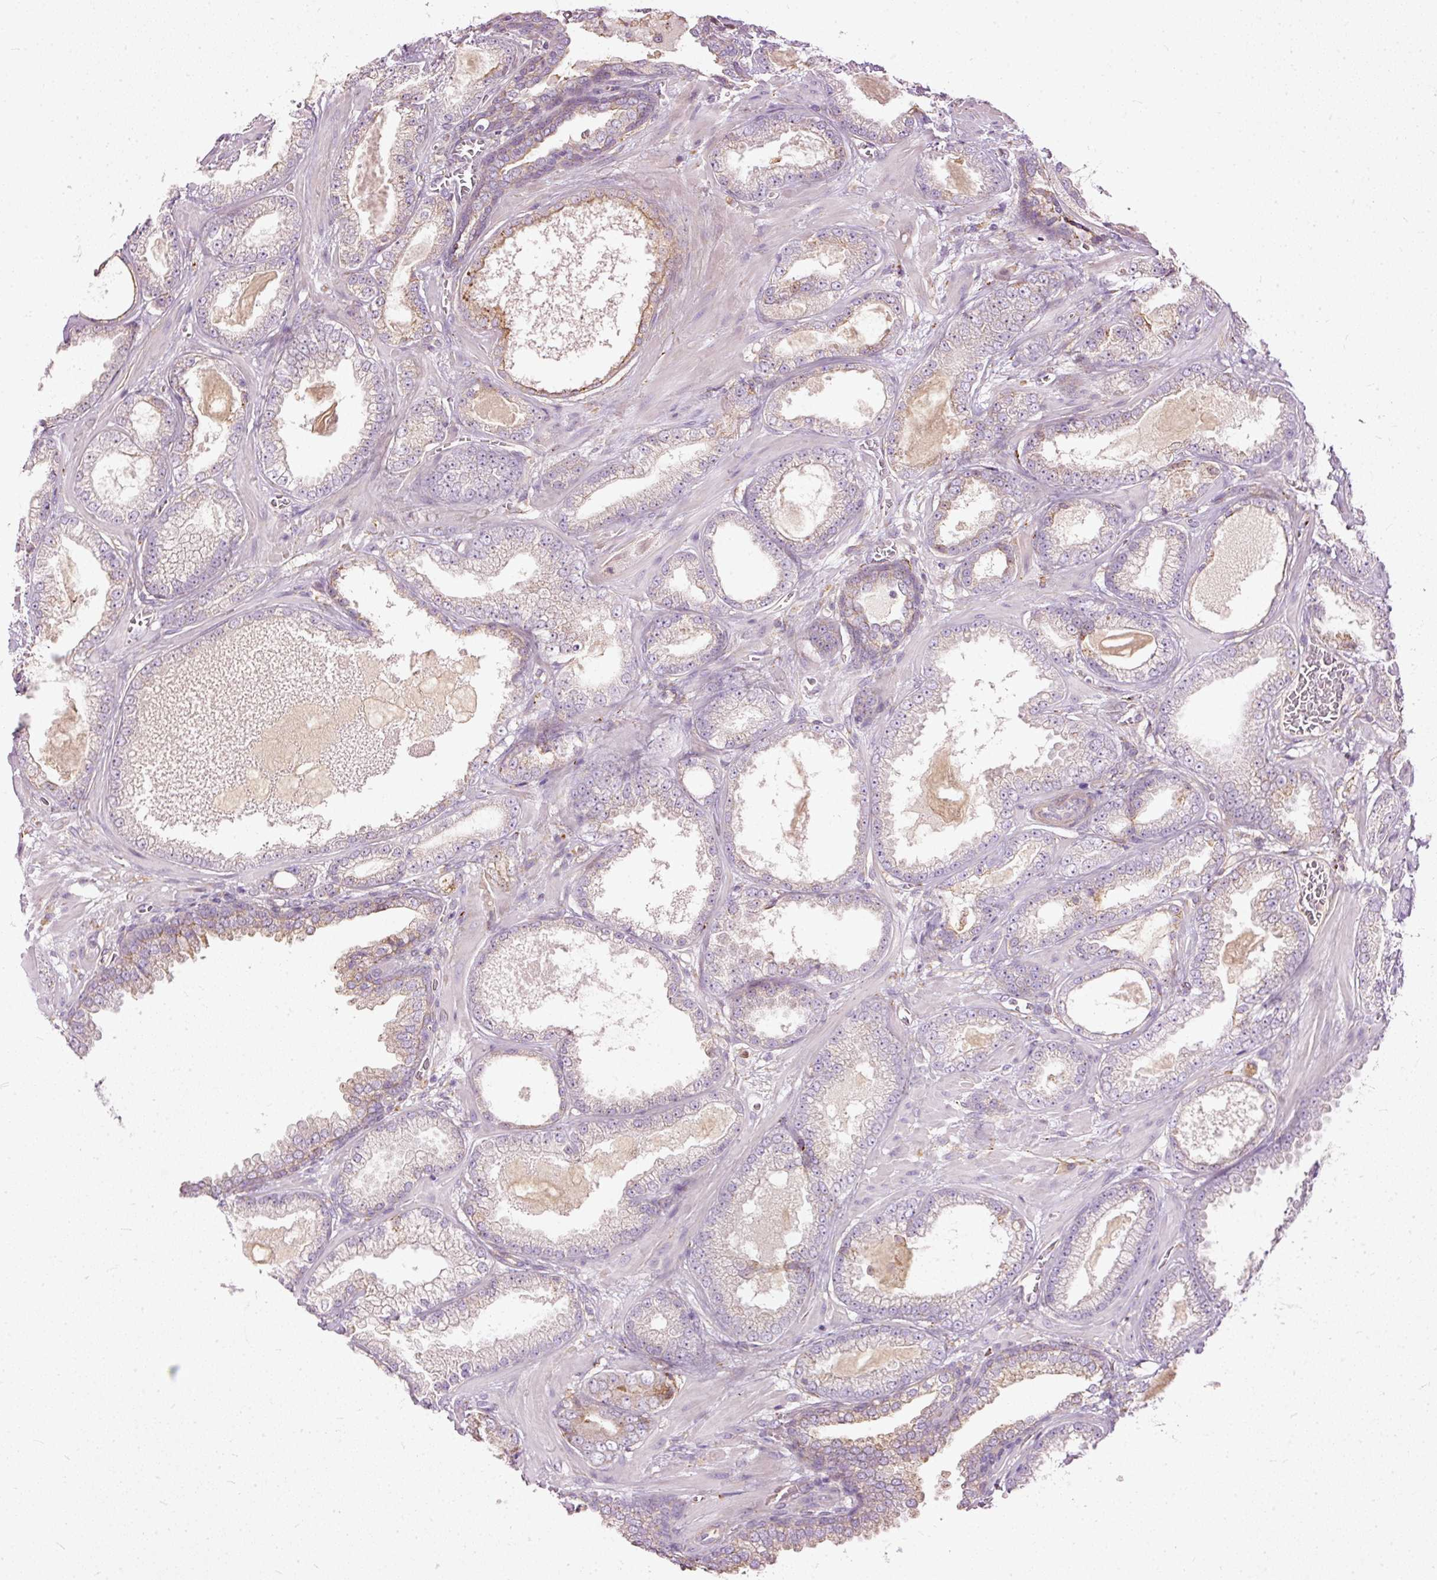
{"staining": {"intensity": "negative", "quantity": "none", "location": "none"}, "tissue": "prostate cancer", "cell_type": "Tumor cells", "image_type": "cancer", "snomed": [{"axis": "morphology", "description": "Adenocarcinoma, Low grade"}, {"axis": "topography", "description": "Prostate"}], "caption": "Immunohistochemistry micrograph of neoplastic tissue: prostate cancer stained with DAB reveals no significant protein expression in tumor cells.", "gene": "PAQR9", "patient": {"sex": "male", "age": 57}}